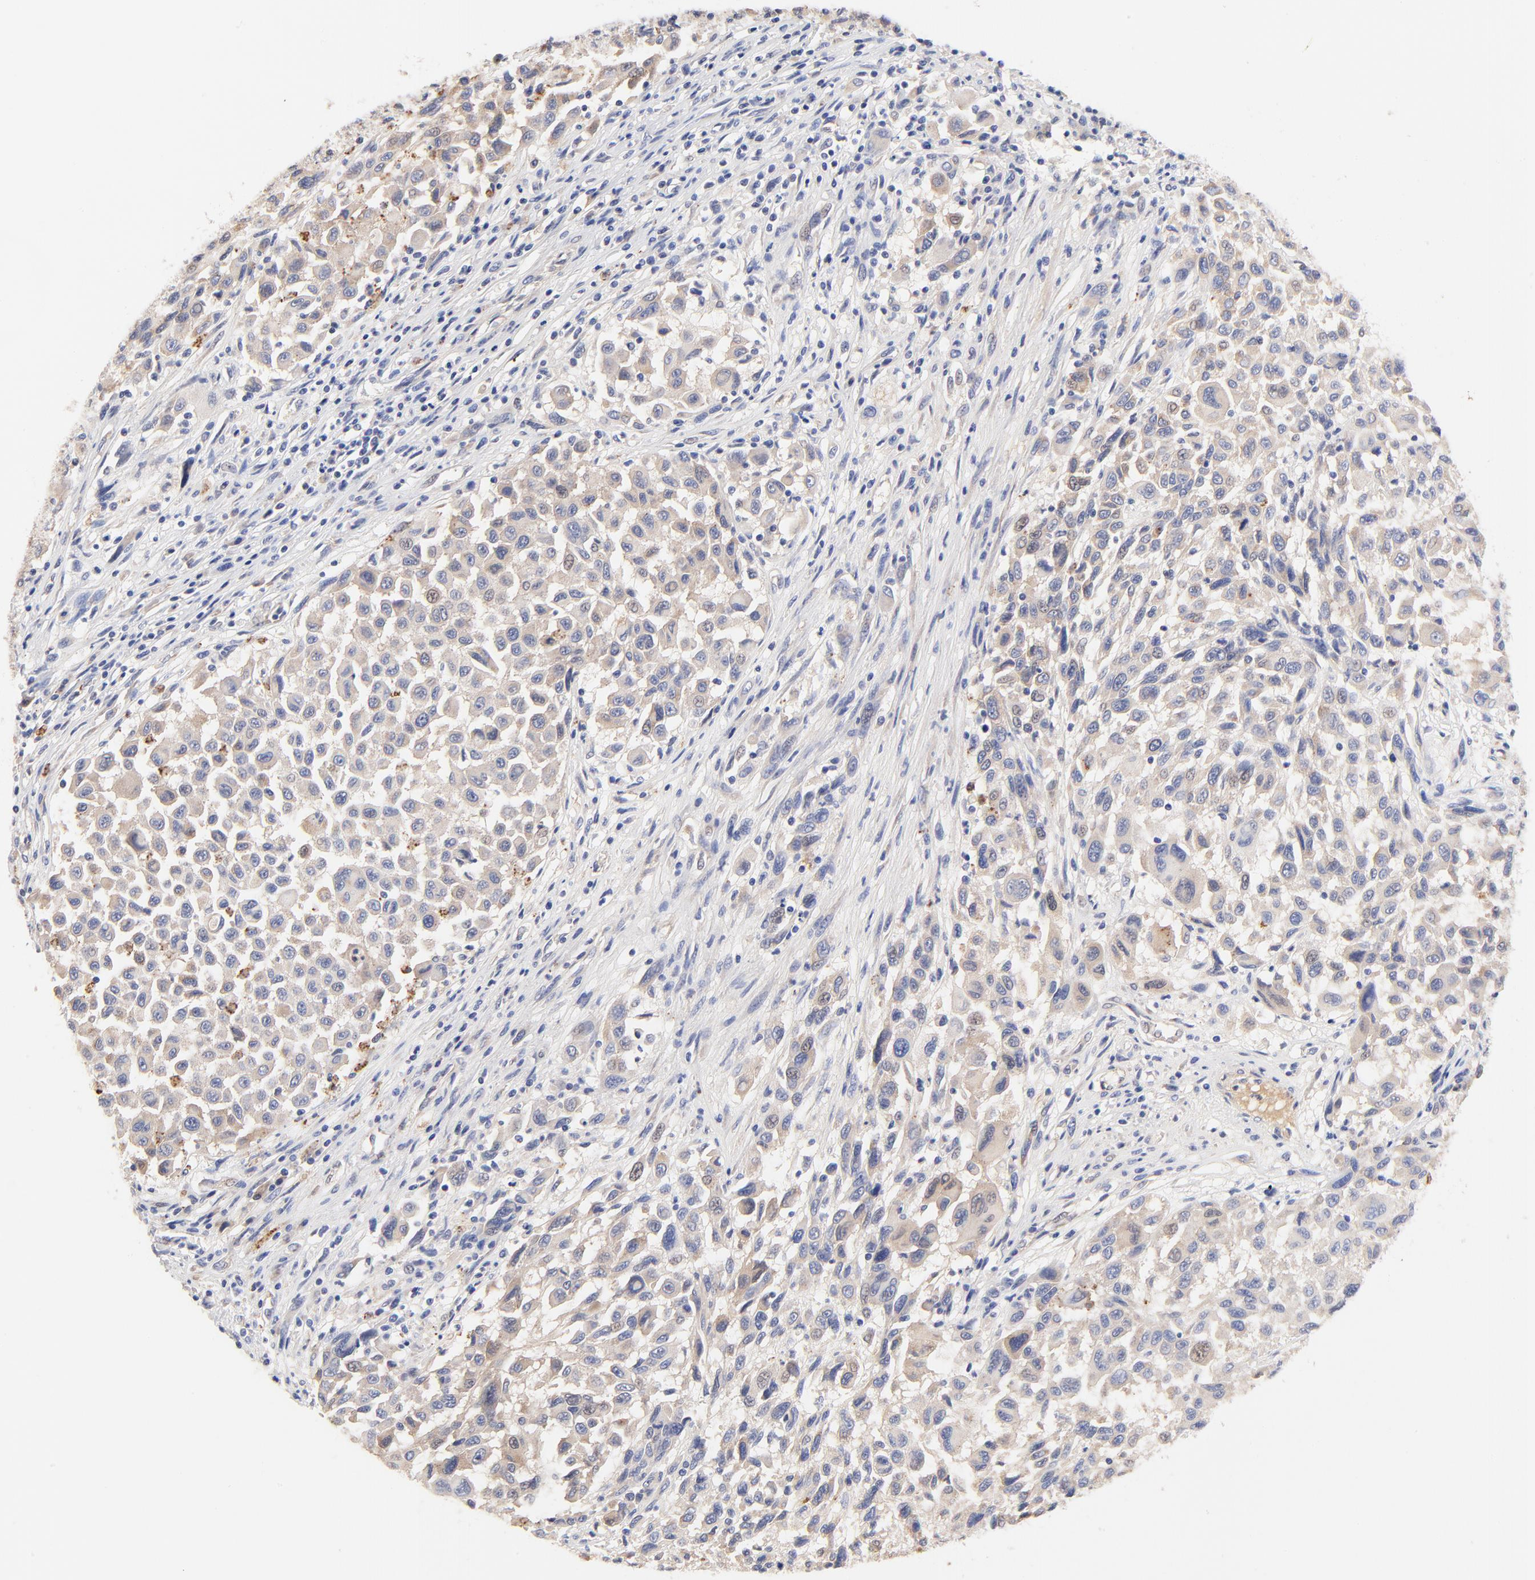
{"staining": {"intensity": "weak", "quantity": ">75%", "location": "cytoplasmic/membranous"}, "tissue": "melanoma", "cell_type": "Tumor cells", "image_type": "cancer", "snomed": [{"axis": "morphology", "description": "Malignant melanoma, Metastatic site"}, {"axis": "topography", "description": "Lymph node"}], "caption": "Protein expression analysis of human melanoma reveals weak cytoplasmic/membranous staining in about >75% of tumor cells. (IHC, brightfield microscopy, high magnification).", "gene": "PTK7", "patient": {"sex": "male", "age": 61}}